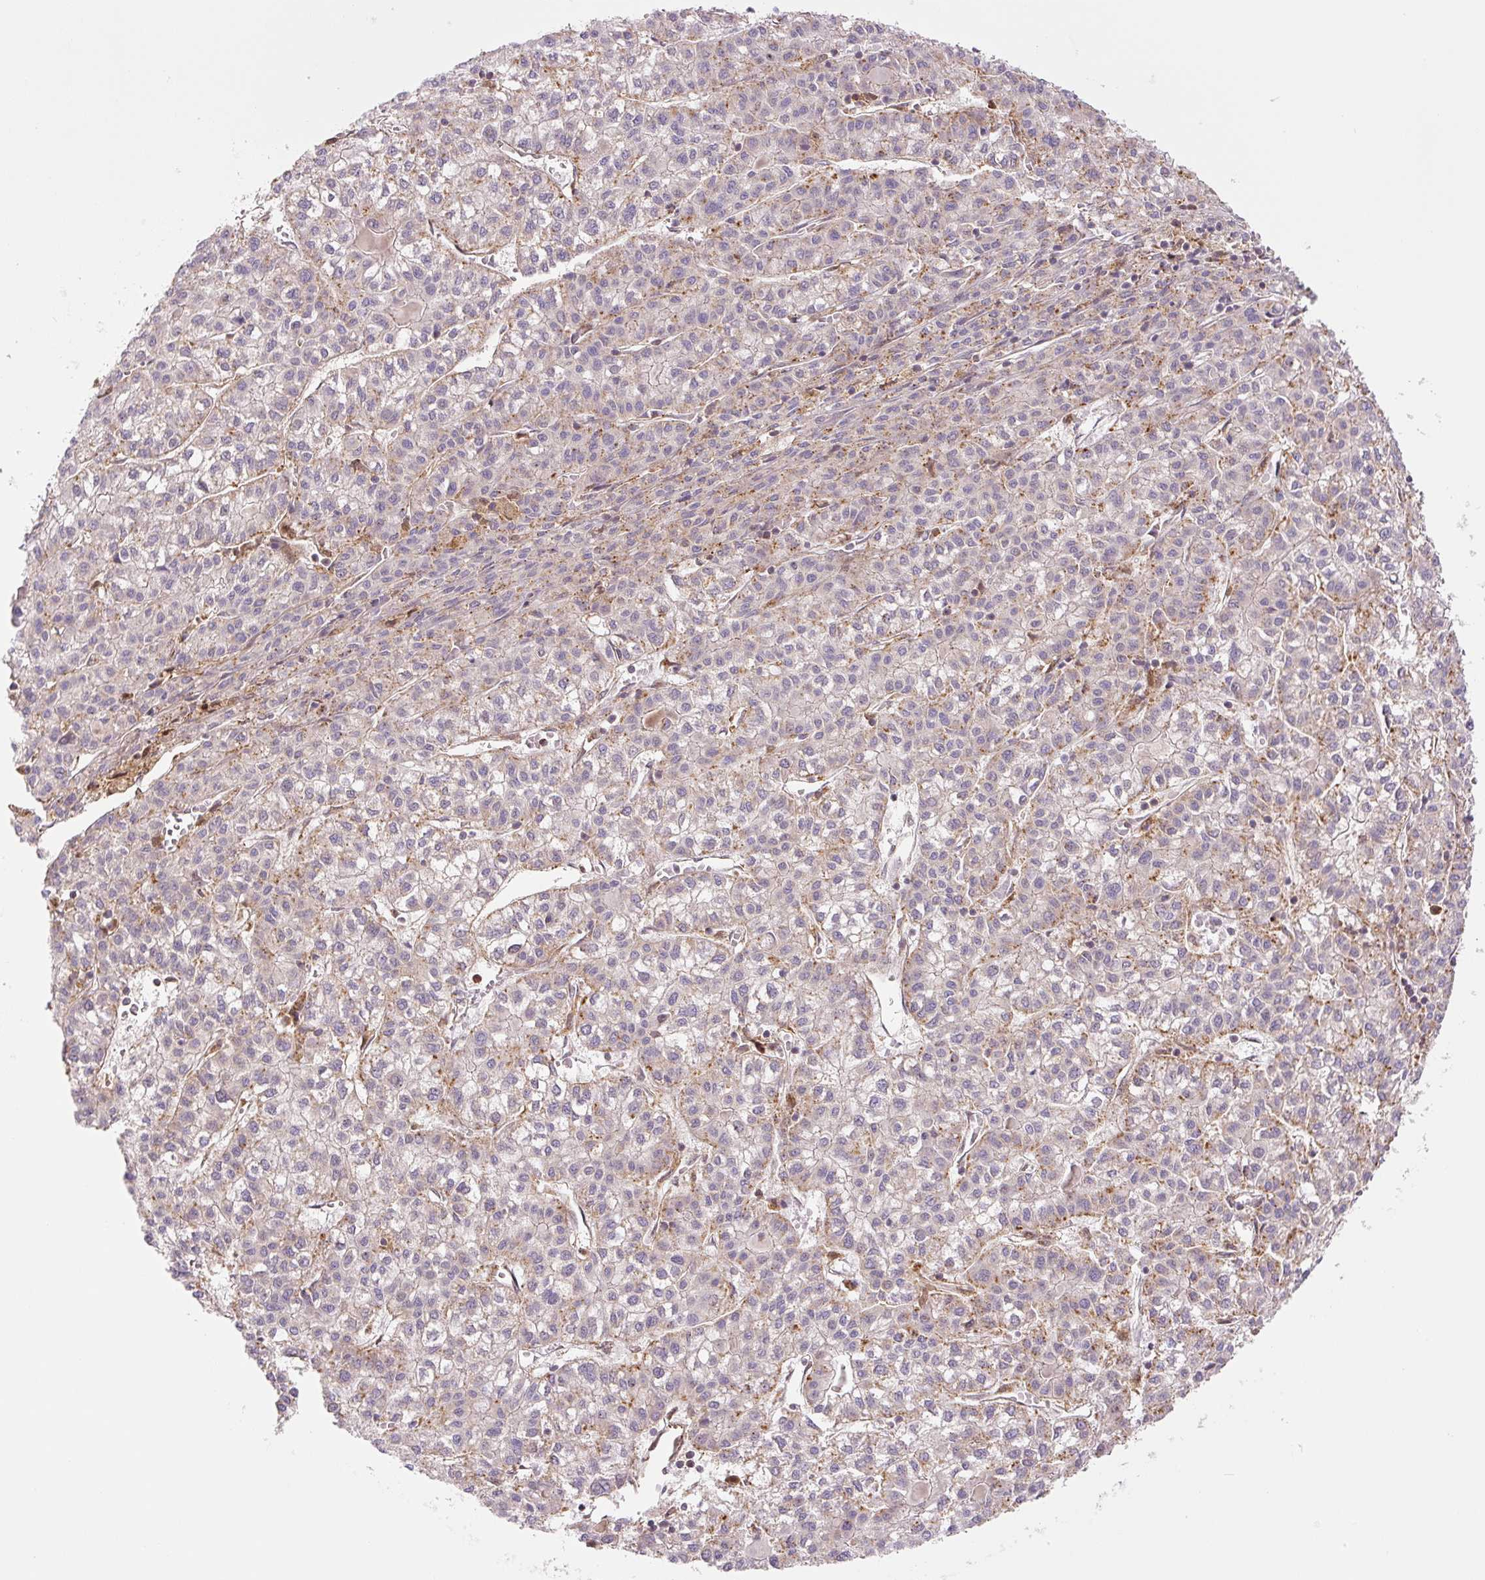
{"staining": {"intensity": "moderate", "quantity": "<25%", "location": "cytoplasmic/membranous"}, "tissue": "liver cancer", "cell_type": "Tumor cells", "image_type": "cancer", "snomed": [{"axis": "morphology", "description": "Carcinoma, Hepatocellular, NOS"}, {"axis": "topography", "description": "Liver"}], "caption": "A histopathology image of liver cancer stained for a protein displays moderate cytoplasmic/membranous brown staining in tumor cells. Using DAB (brown) and hematoxylin (blue) stains, captured at high magnification using brightfield microscopy.", "gene": "ZSWIM7", "patient": {"sex": "female", "age": 43}}